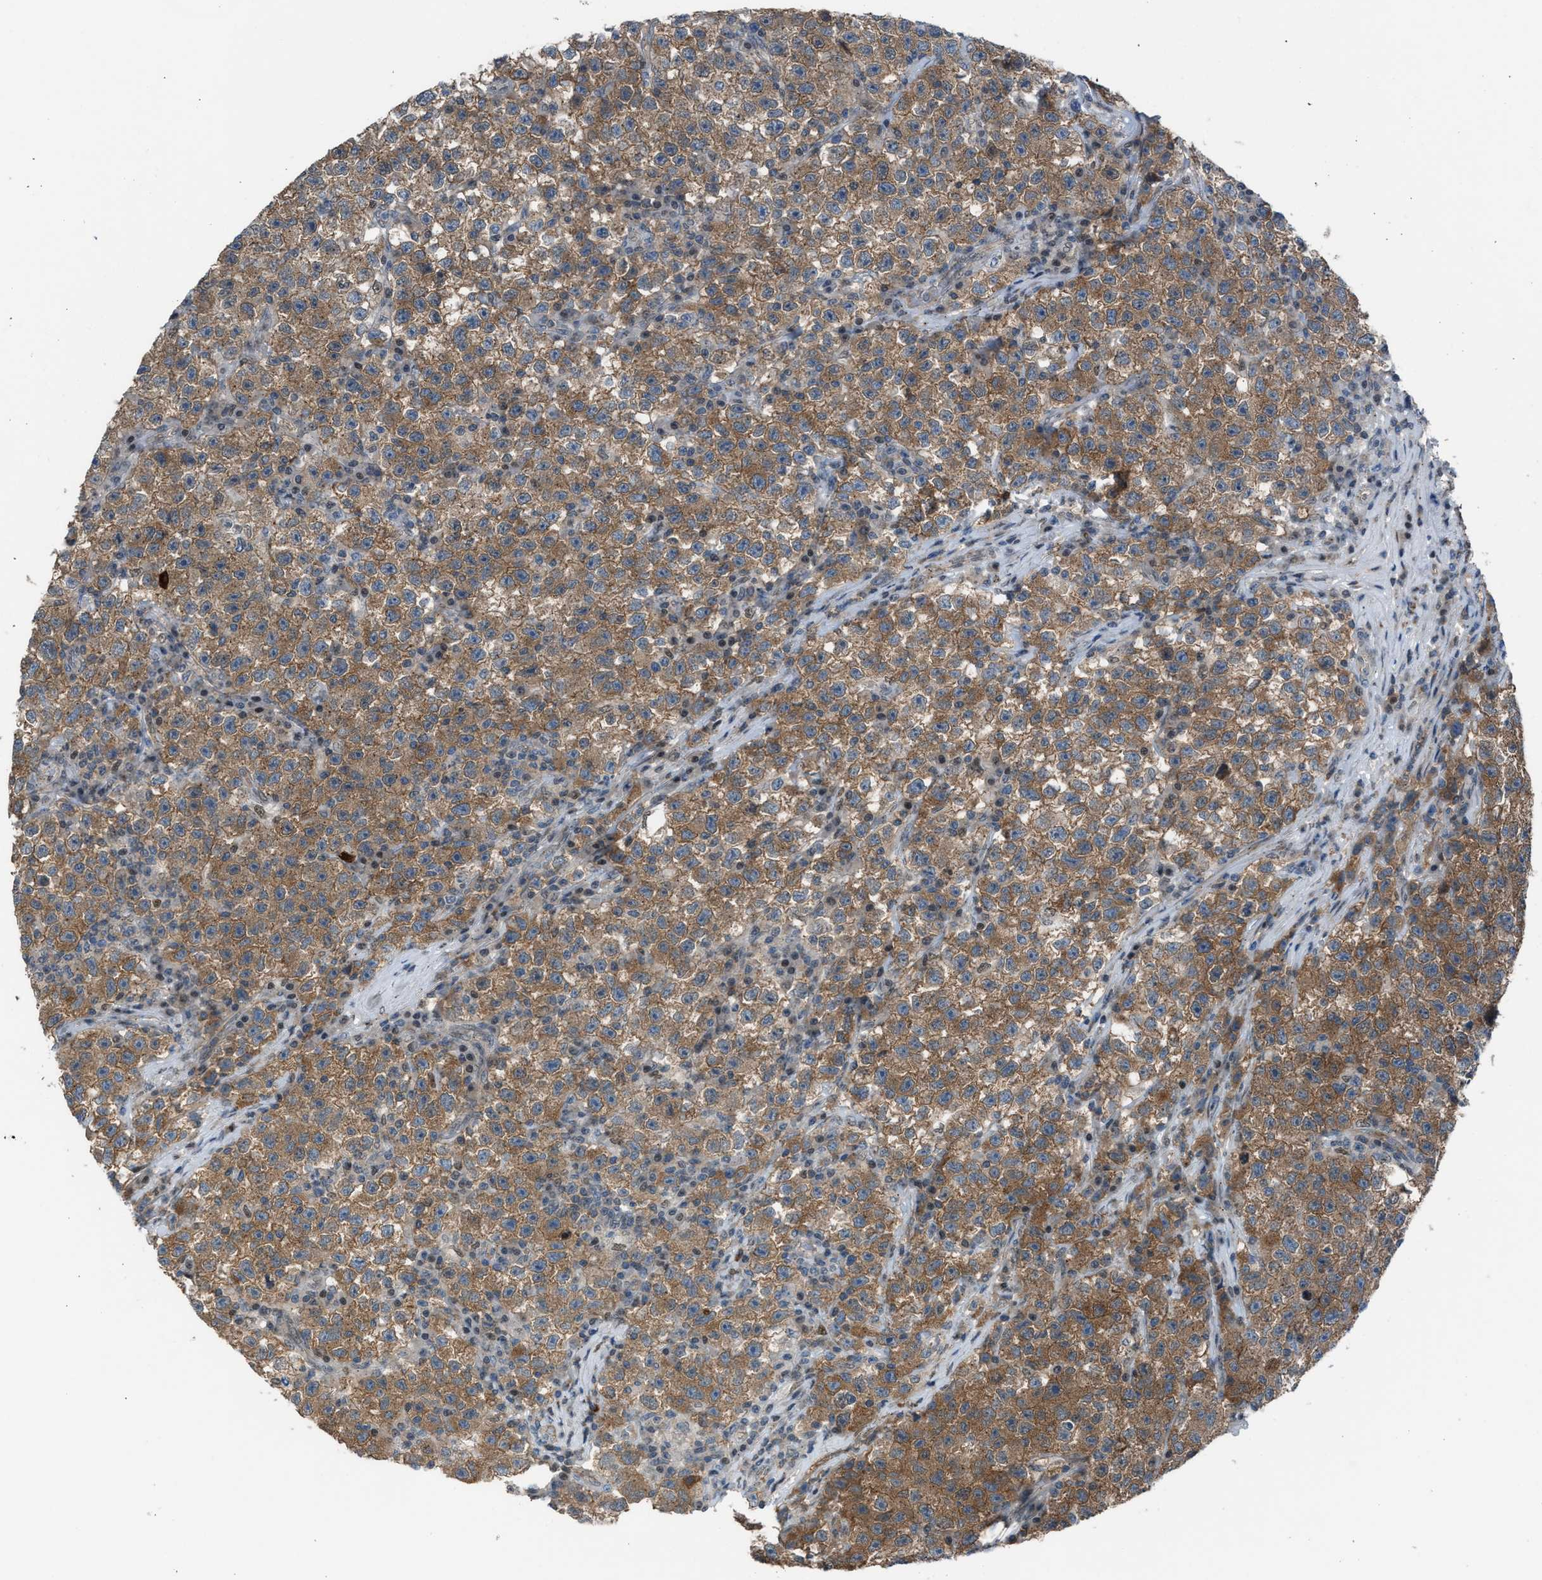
{"staining": {"intensity": "moderate", "quantity": ">75%", "location": "cytoplasmic/membranous"}, "tissue": "testis cancer", "cell_type": "Tumor cells", "image_type": "cancer", "snomed": [{"axis": "morphology", "description": "Seminoma, NOS"}, {"axis": "topography", "description": "Testis"}], "caption": "High-magnification brightfield microscopy of testis cancer (seminoma) stained with DAB (3,3'-diaminobenzidine) (brown) and counterstained with hematoxylin (blue). tumor cells exhibit moderate cytoplasmic/membranous positivity is identified in about>75% of cells.", "gene": "CRTC1", "patient": {"sex": "male", "age": 22}}